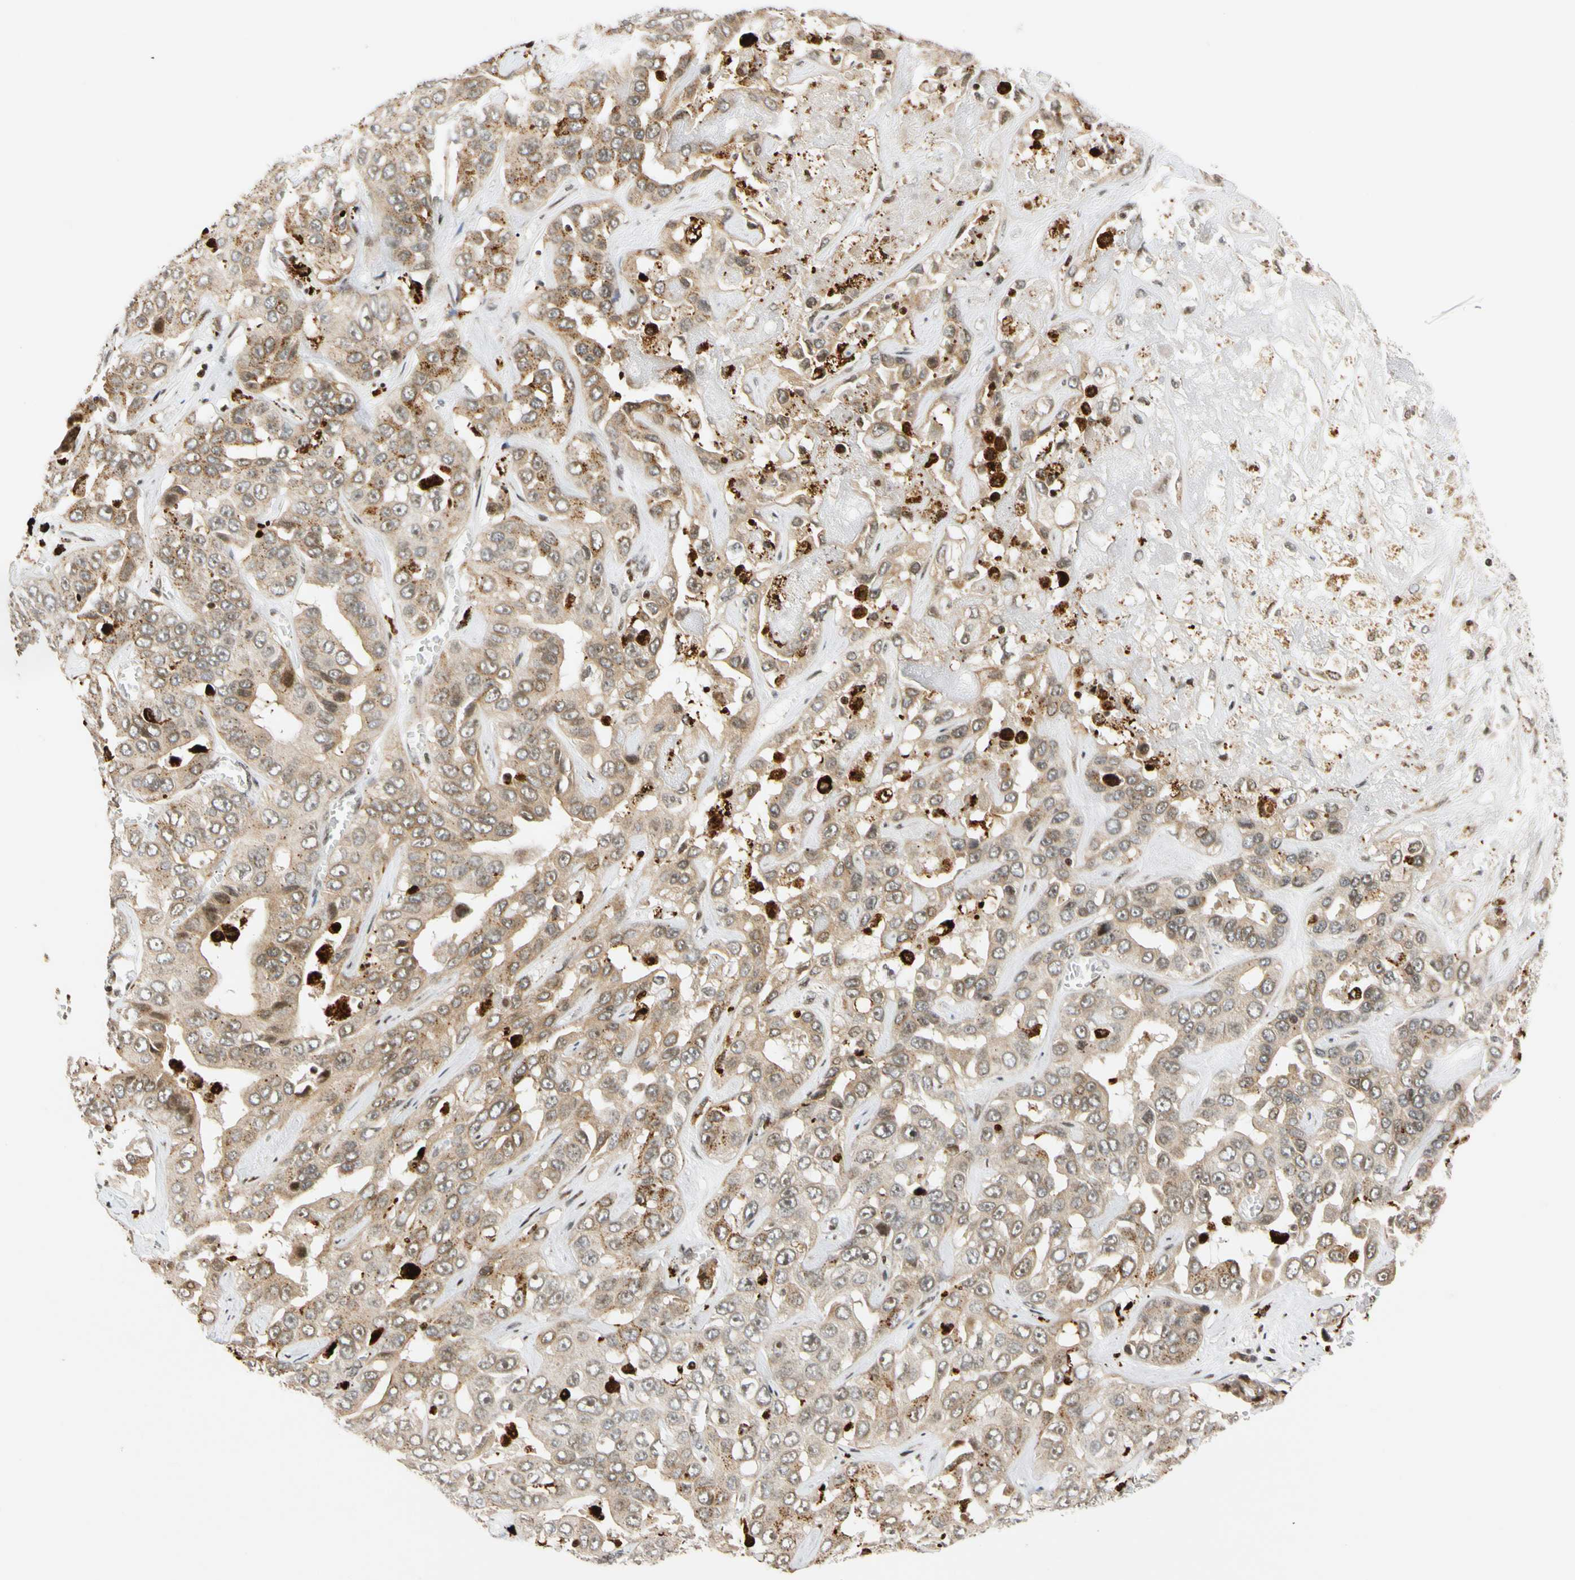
{"staining": {"intensity": "weak", "quantity": ">75%", "location": "cytoplasmic/membranous,nuclear"}, "tissue": "liver cancer", "cell_type": "Tumor cells", "image_type": "cancer", "snomed": [{"axis": "morphology", "description": "Cholangiocarcinoma"}, {"axis": "topography", "description": "Liver"}], "caption": "High-power microscopy captured an immunohistochemistry histopathology image of liver cancer, revealing weak cytoplasmic/membranous and nuclear positivity in about >75% of tumor cells. (DAB (3,3'-diaminobenzidine) IHC with brightfield microscopy, high magnification).", "gene": "CDK7", "patient": {"sex": "female", "age": 52}}